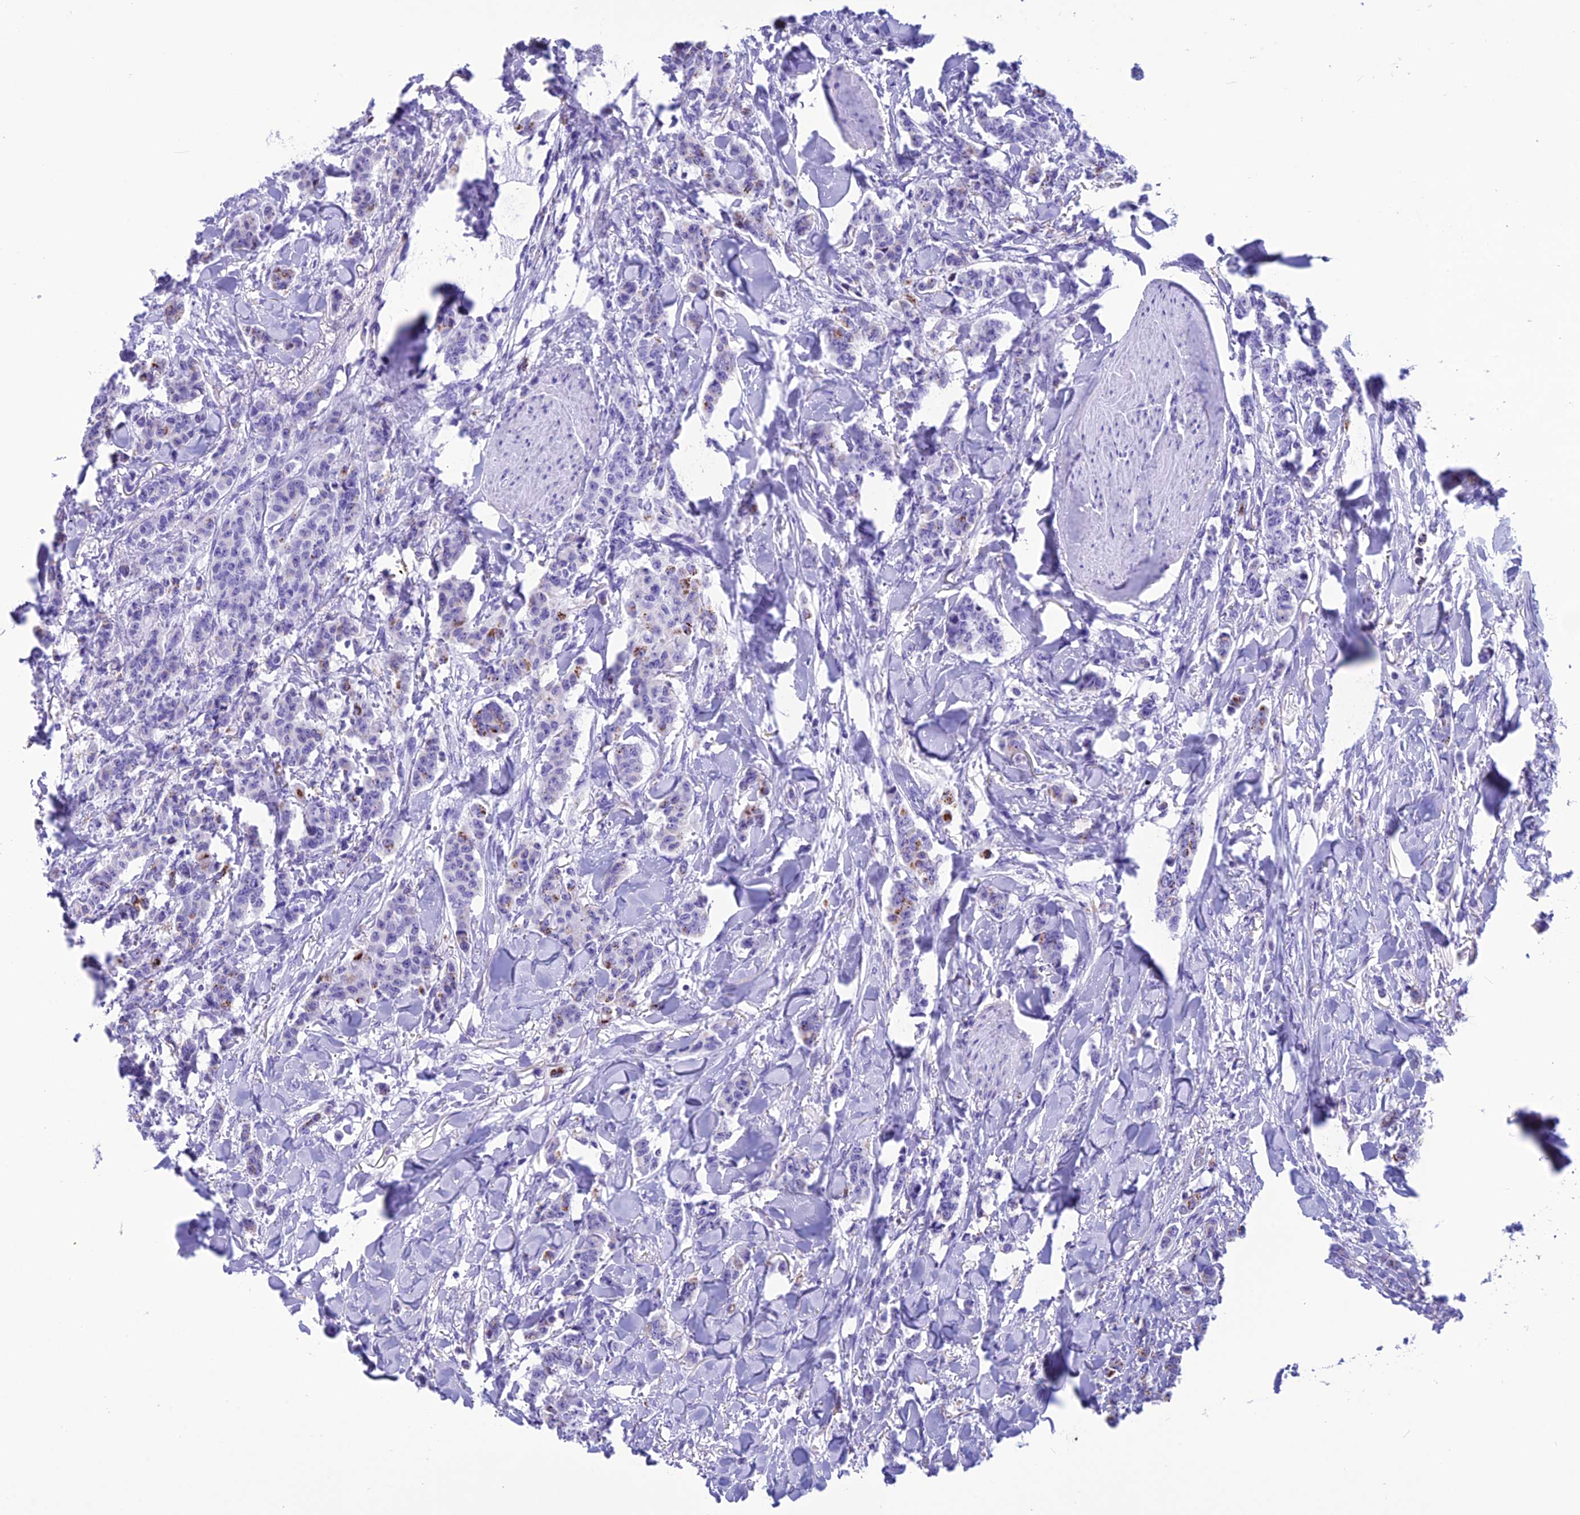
{"staining": {"intensity": "moderate", "quantity": "<25%", "location": "cytoplasmic/membranous"}, "tissue": "breast cancer", "cell_type": "Tumor cells", "image_type": "cancer", "snomed": [{"axis": "morphology", "description": "Duct carcinoma"}, {"axis": "topography", "description": "Breast"}], "caption": "Breast cancer stained with DAB (3,3'-diaminobenzidine) immunohistochemistry shows low levels of moderate cytoplasmic/membranous staining in about <25% of tumor cells.", "gene": "TRAM1L1", "patient": {"sex": "female", "age": 40}}